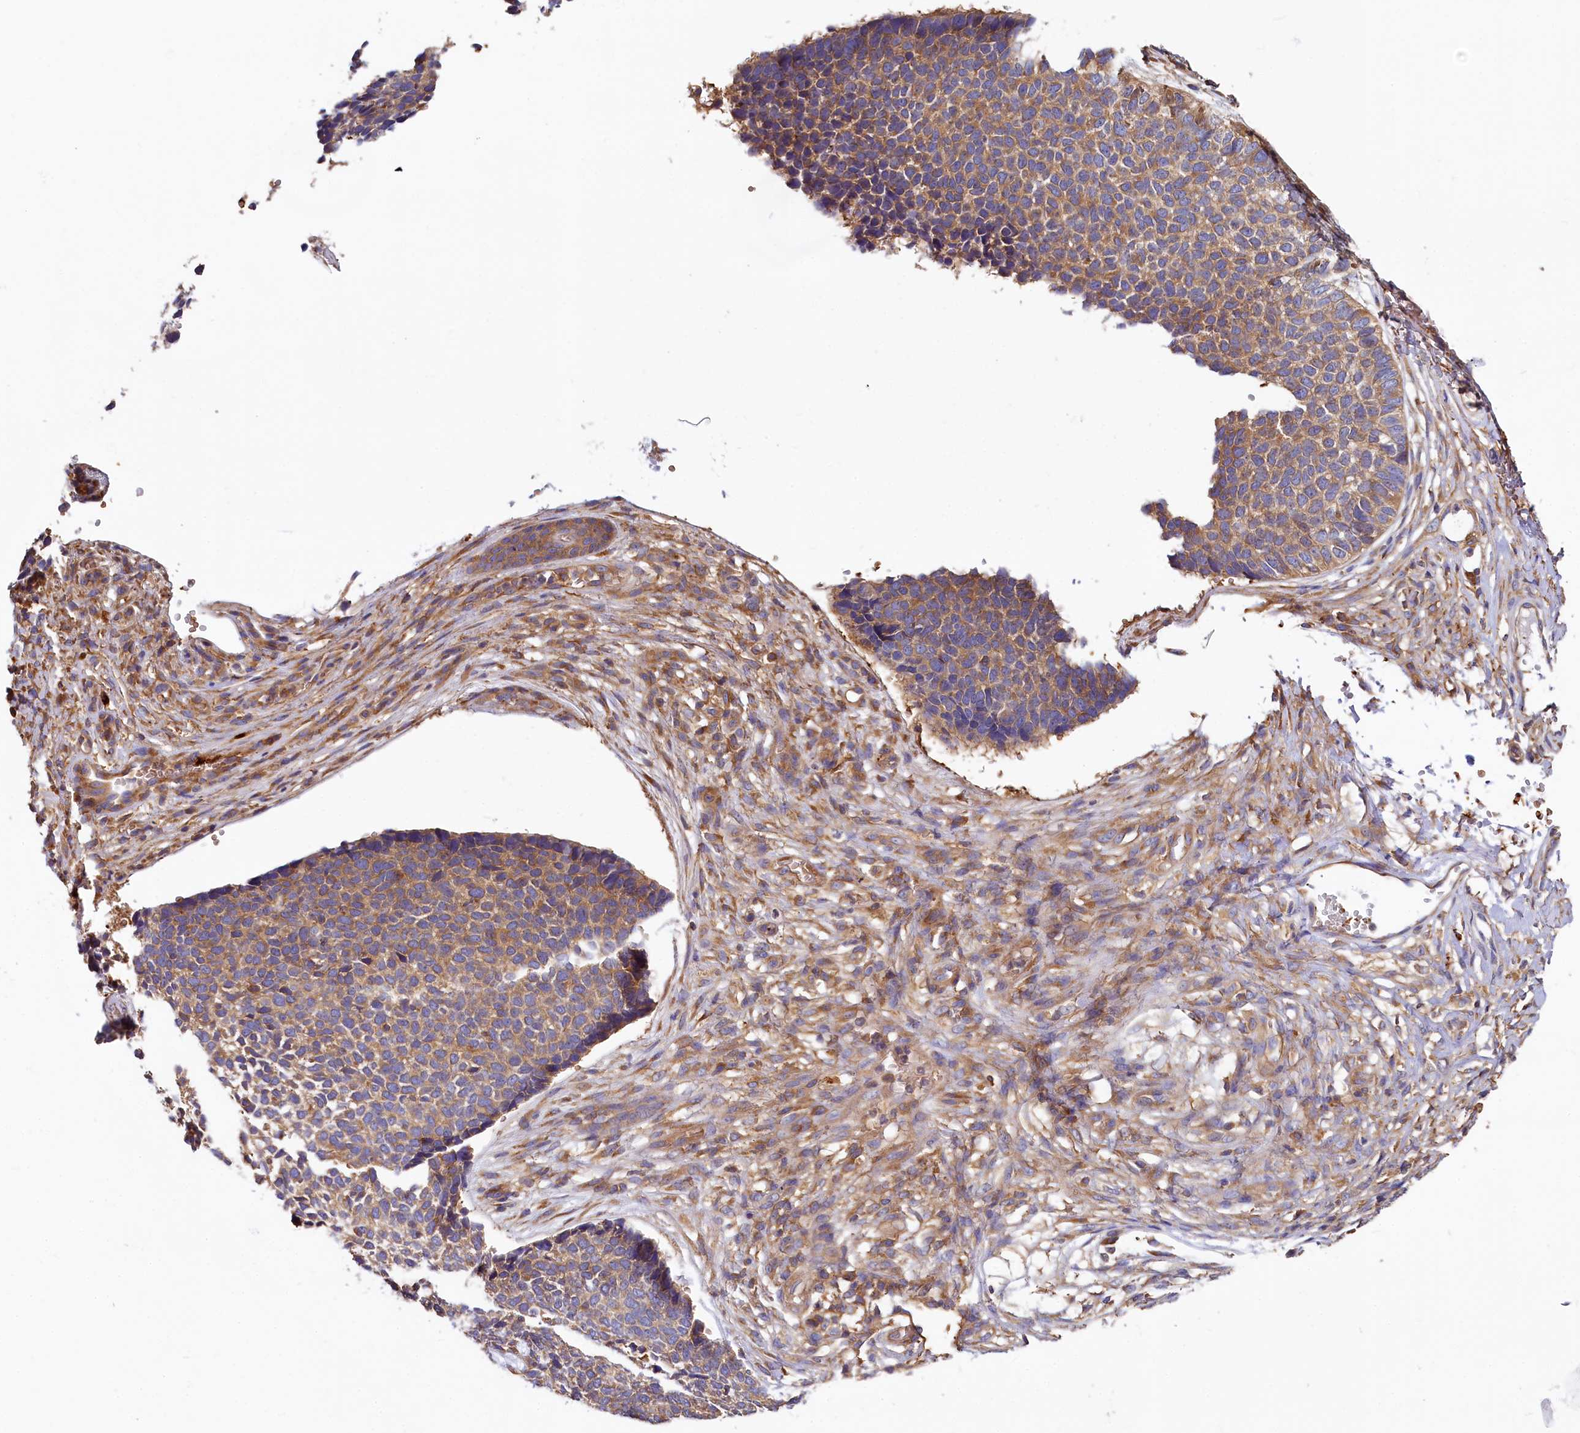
{"staining": {"intensity": "weak", "quantity": "25%-75%", "location": "cytoplasmic/membranous"}, "tissue": "skin cancer", "cell_type": "Tumor cells", "image_type": "cancer", "snomed": [{"axis": "morphology", "description": "Basal cell carcinoma"}, {"axis": "topography", "description": "Skin"}], "caption": "Protein expression analysis of human basal cell carcinoma (skin) reveals weak cytoplasmic/membranous expression in about 25%-75% of tumor cells.", "gene": "PPIP5K1", "patient": {"sex": "female", "age": 84}}